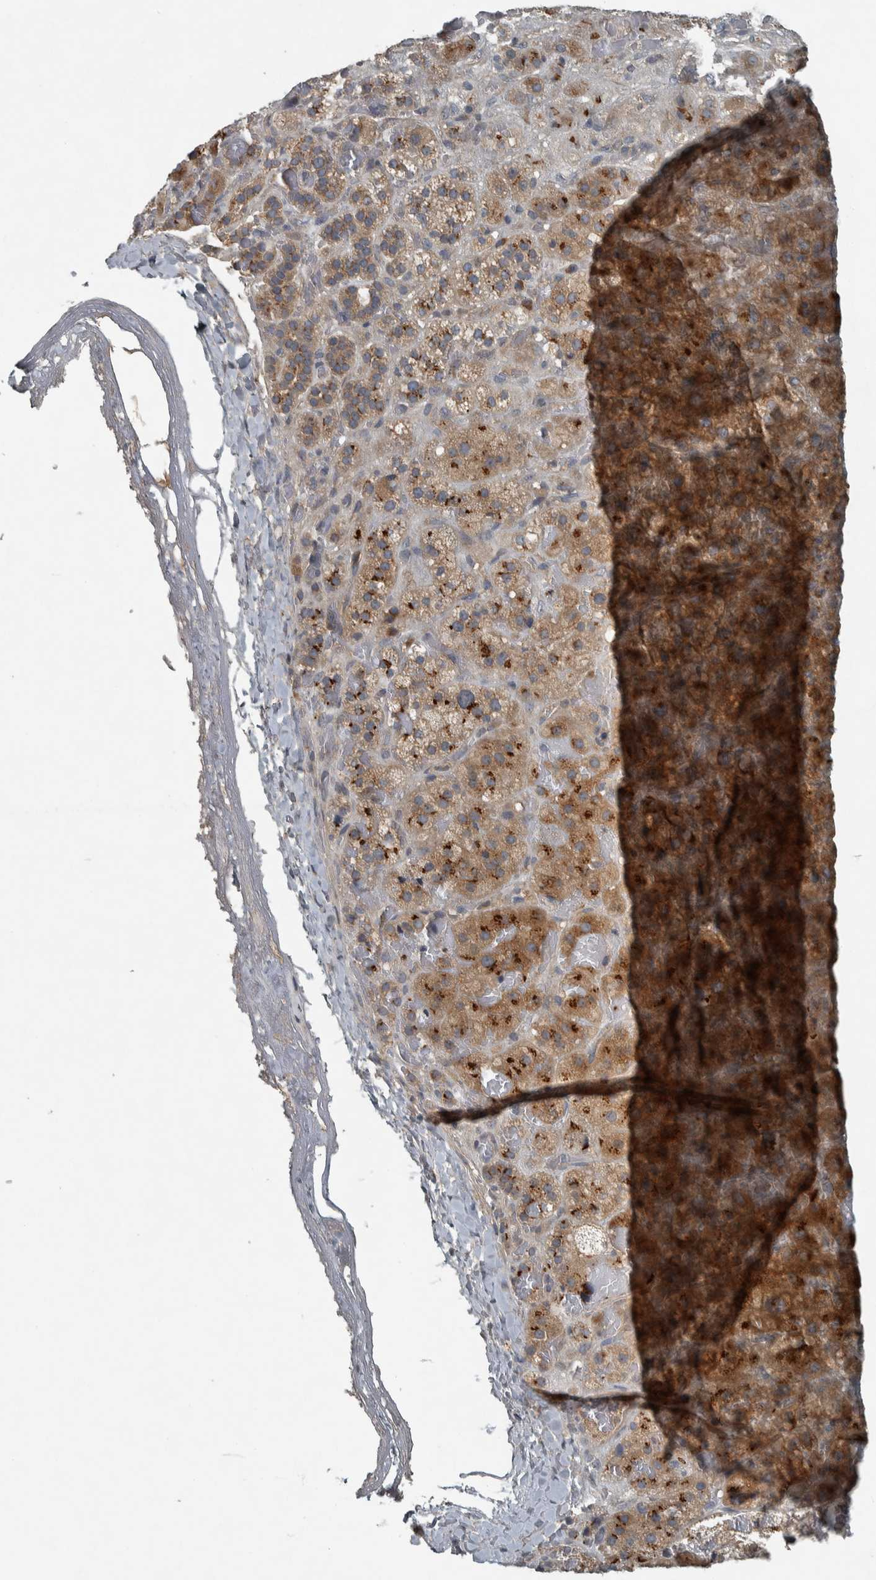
{"staining": {"intensity": "strong", "quantity": "25%-75%", "location": "cytoplasmic/membranous"}, "tissue": "adrenal gland", "cell_type": "Glandular cells", "image_type": "normal", "snomed": [{"axis": "morphology", "description": "Normal tissue, NOS"}, {"axis": "topography", "description": "Adrenal gland"}], "caption": "DAB immunohistochemical staining of unremarkable human adrenal gland shows strong cytoplasmic/membranous protein staining in about 25%-75% of glandular cells. The staining is performed using DAB (3,3'-diaminobenzidine) brown chromogen to label protein expression. The nuclei are counter-stained blue using hematoxylin.", "gene": "CLCN2", "patient": {"sex": "female", "age": 47}}